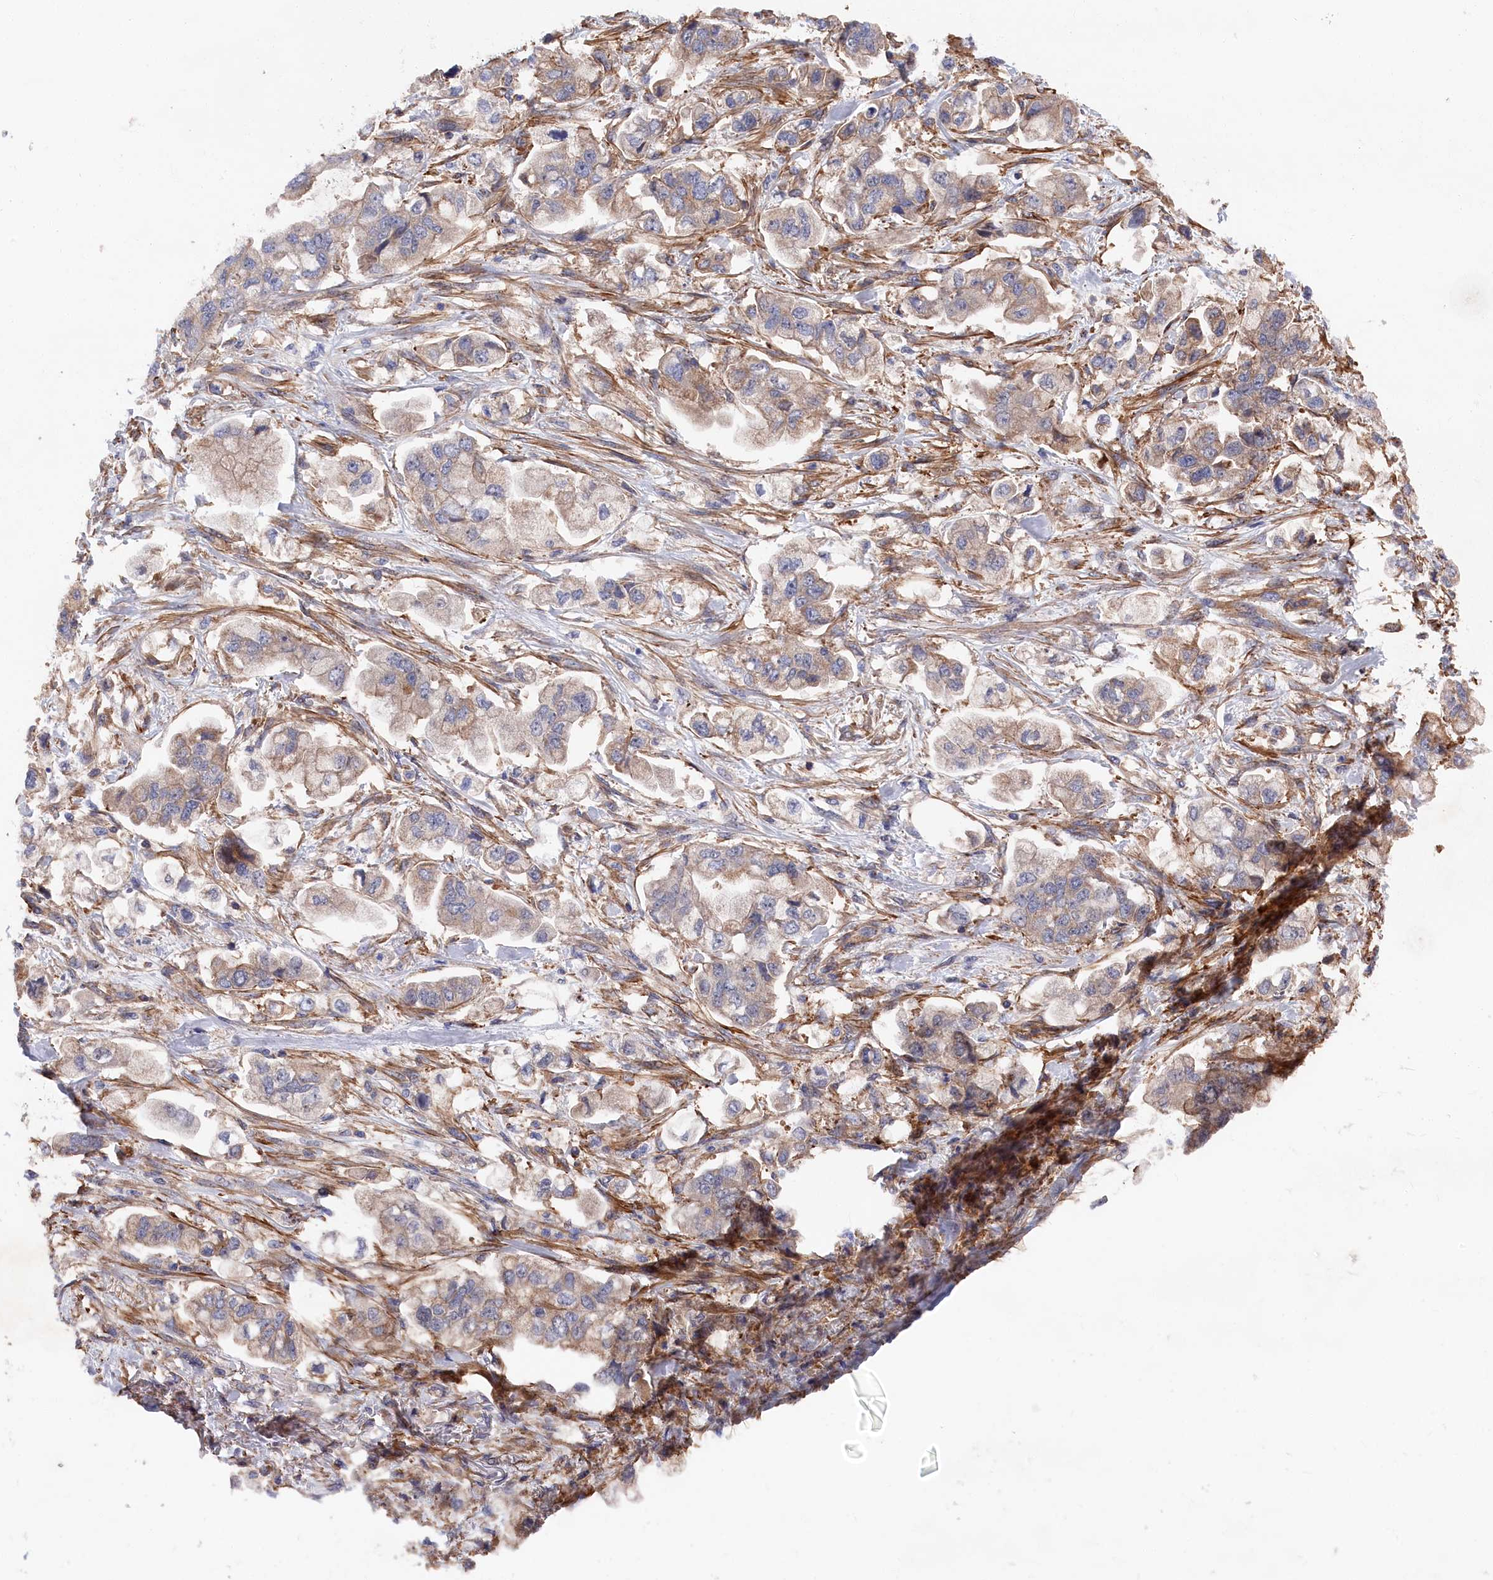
{"staining": {"intensity": "moderate", "quantity": "25%-75%", "location": "cytoplasmic/membranous"}, "tissue": "stomach cancer", "cell_type": "Tumor cells", "image_type": "cancer", "snomed": [{"axis": "morphology", "description": "Adenocarcinoma, NOS"}, {"axis": "topography", "description": "Stomach"}], "caption": "A medium amount of moderate cytoplasmic/membranous staining is present in about 25%-75% of tumor cells in stomach cancer (adenocarcinoma) tissue.", "gene": "LDHD", "patient": {"sex": "male", "age": 62}}